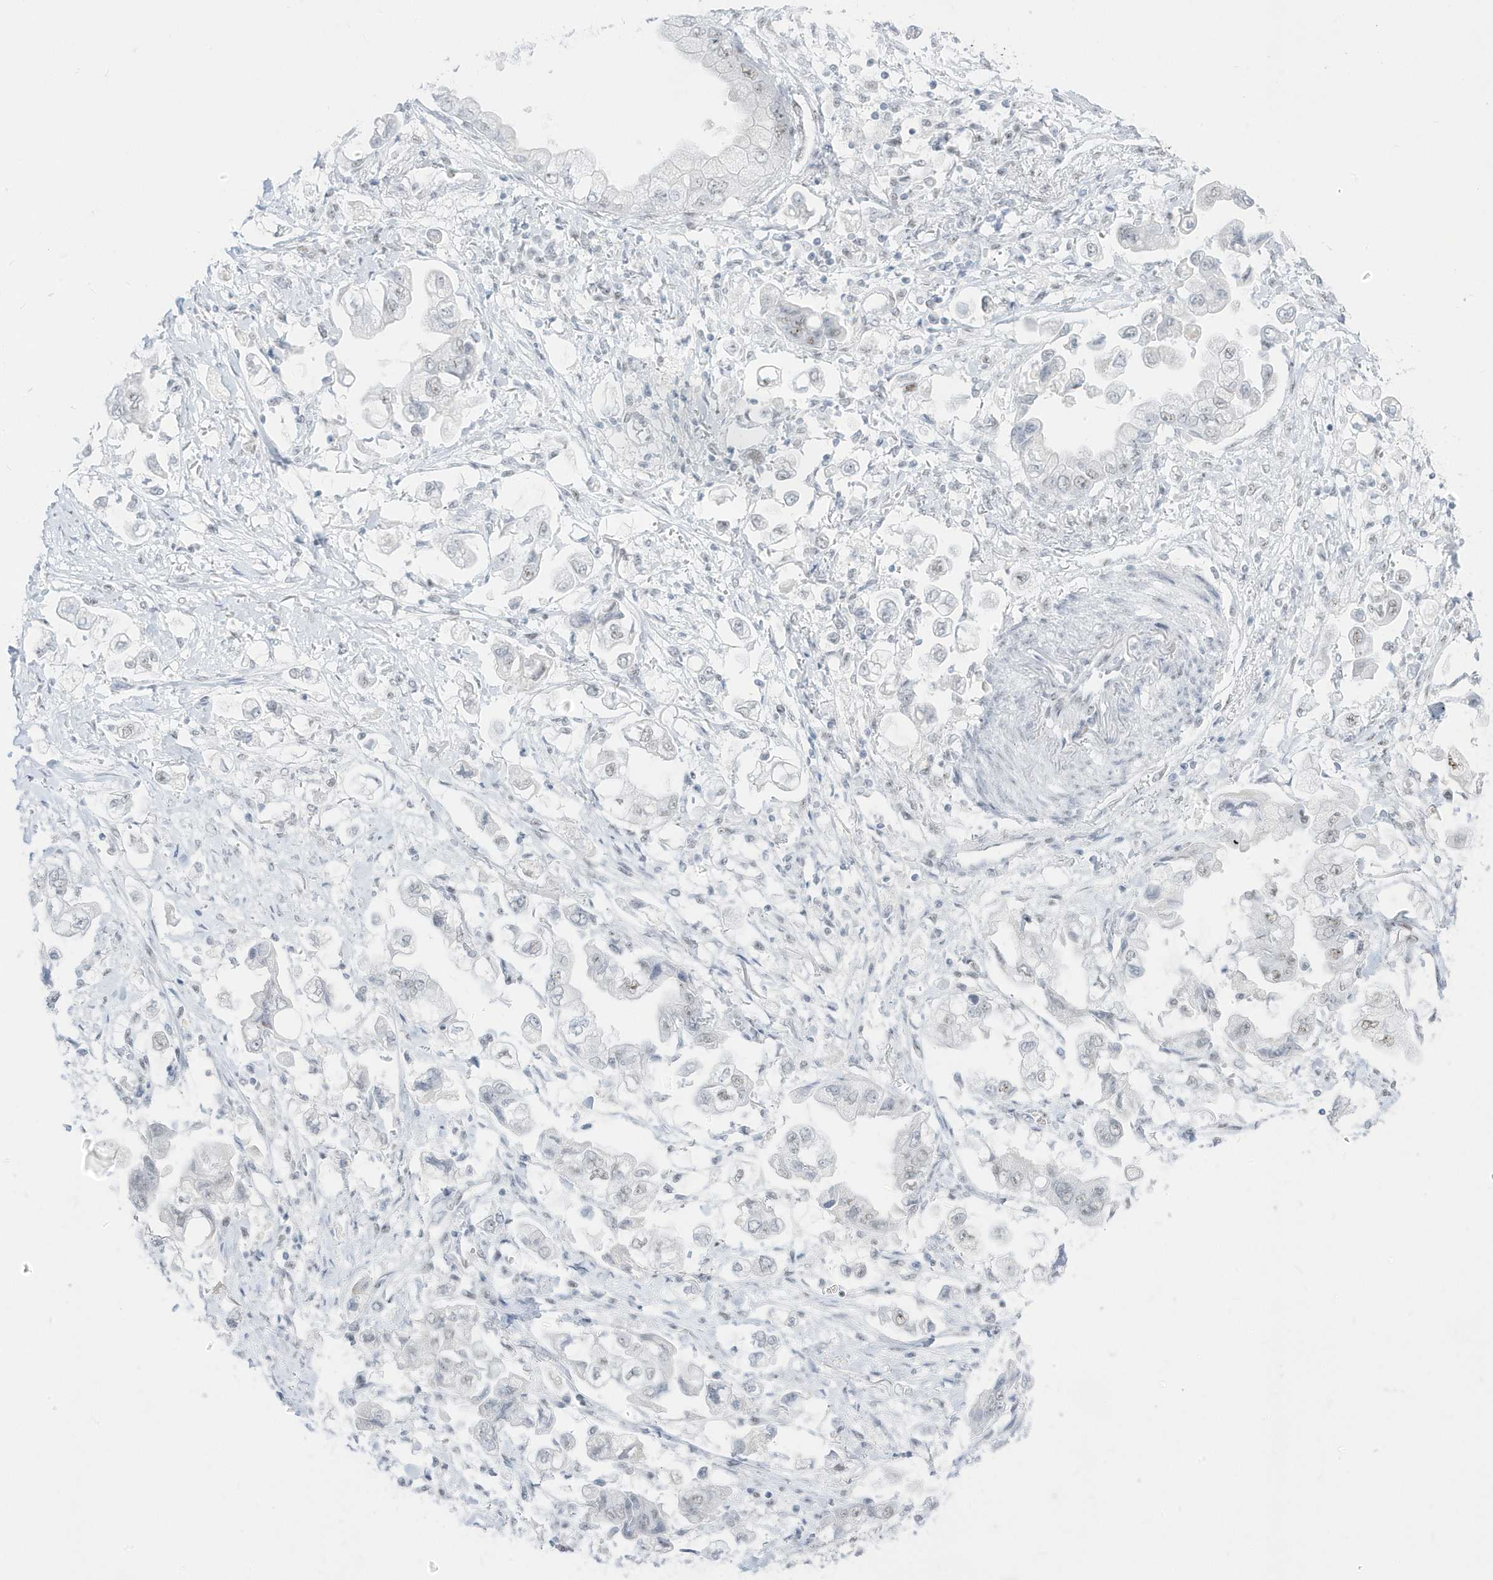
{"staining": {"intensity": "negative", "quantity": "none", "location": "none"}, "tissue": "stomach cancer", "cell_type": "Tumor cells", "image_type": "cancer", "snomed": [{"axis": "morphology", "description": "Adenocarcinoma, NOS"}, {"axis": "topography", "description": "Stomach"}], "caption": "Immunohistochemistry of stomach adenocarcinoma exhibits no staining in tumor cells. (Brightfield microscopy of DAB (3,3'-diaminobenzidine) immunohistochemistry at high magnification).", "gene": "PLEKHN1", "patient": {"sex": "male", "age": 62}}